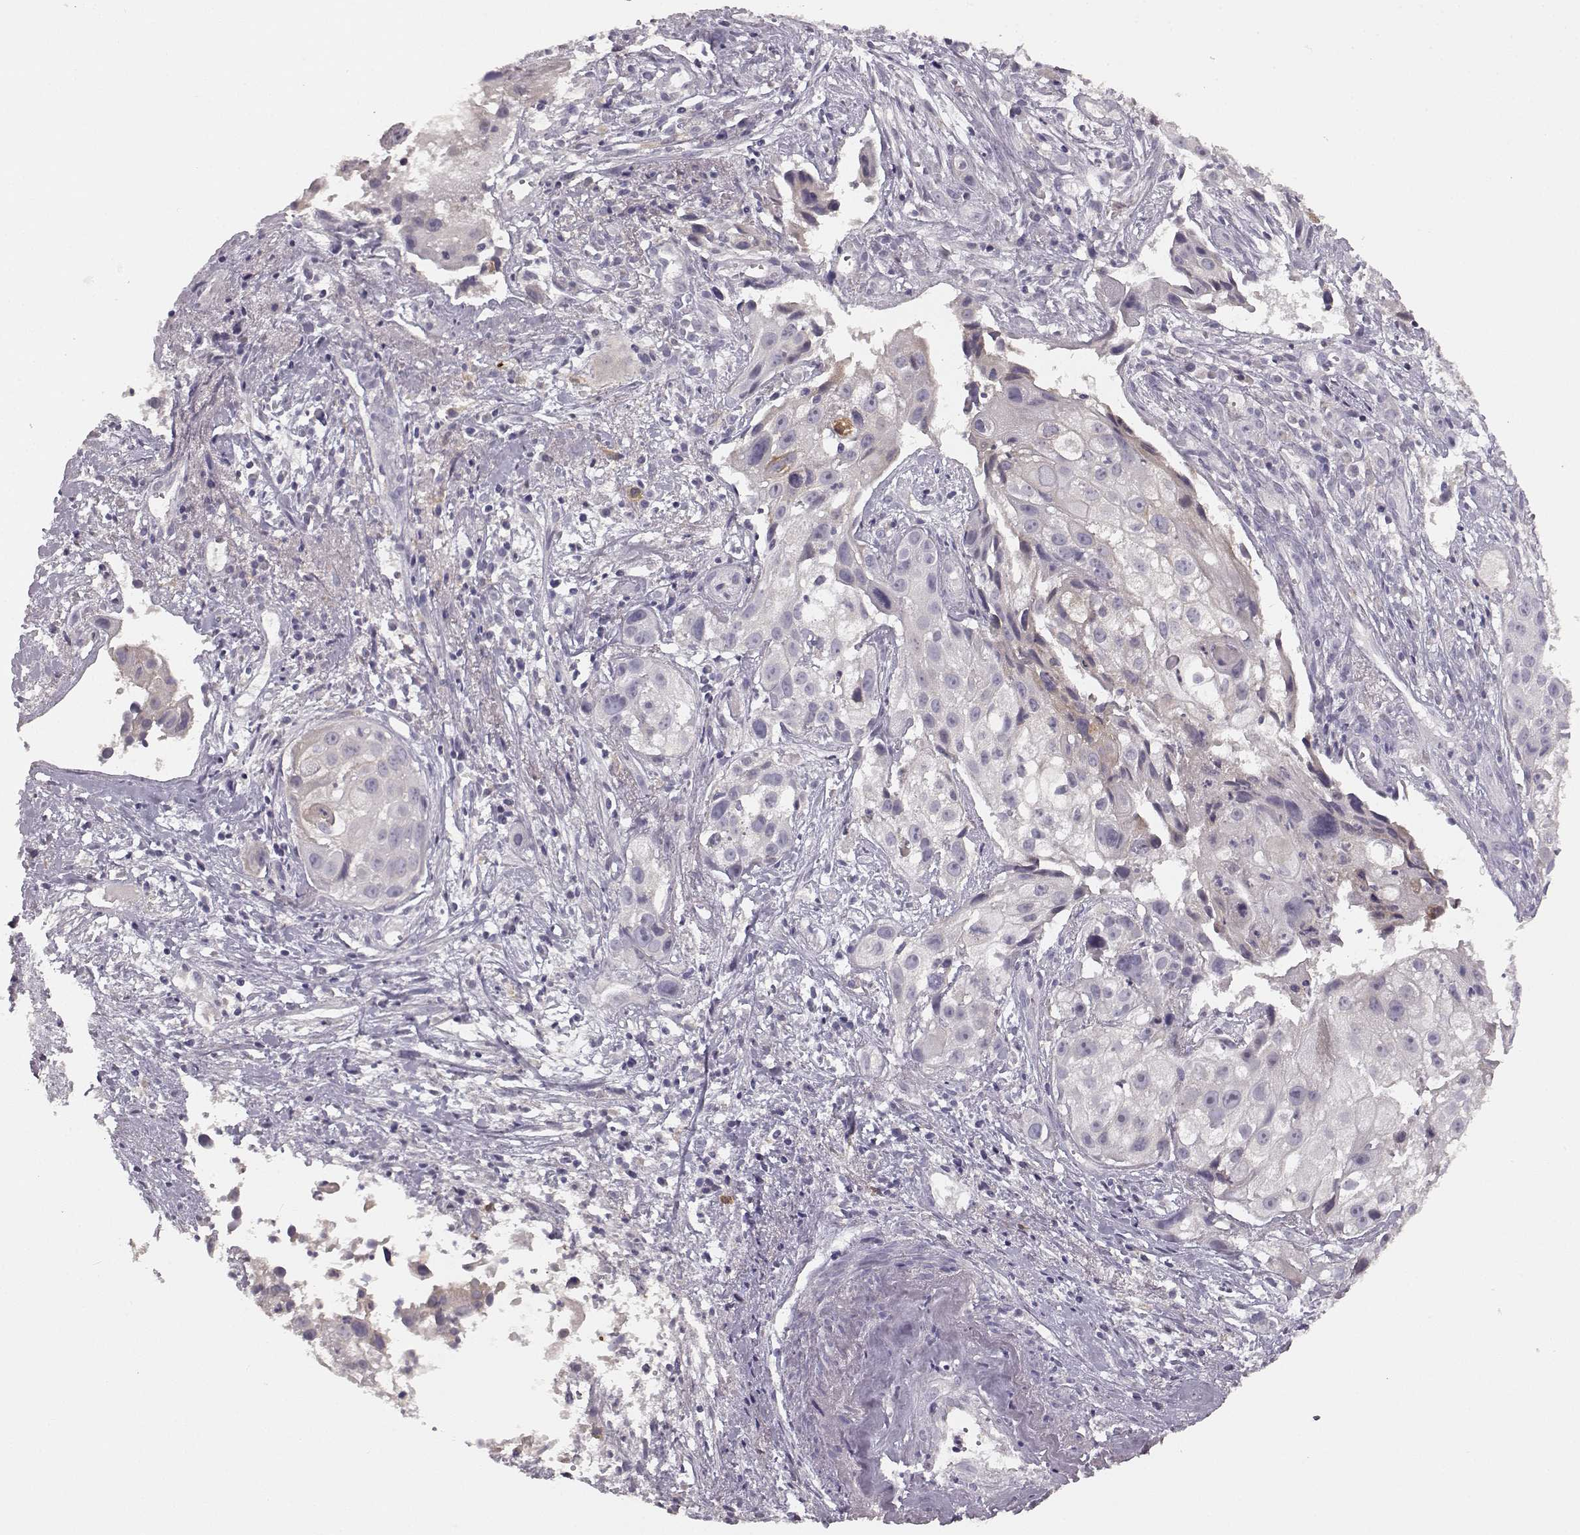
{"staining": {"intensity": "negative", "quantity": "none", "location": "none"}, "tissue": "cervical cancer", "cell_type": "Tumor cells", "image_type": "cancer", "snomed": [{"axis": "morphology", "description": "Squamous cell carcinoma, NOS"}, {"axis": "topography", "description": "Cervix"}], "caption": "Immunohistochemistry photomicrograph of neoplastic tissue: squamous cell carcinoma (cervical) stained with DAB shows no significant protein expression in tumor cells.", "gene": "GHR", "patient": {"sex": "female", "age": 53}}